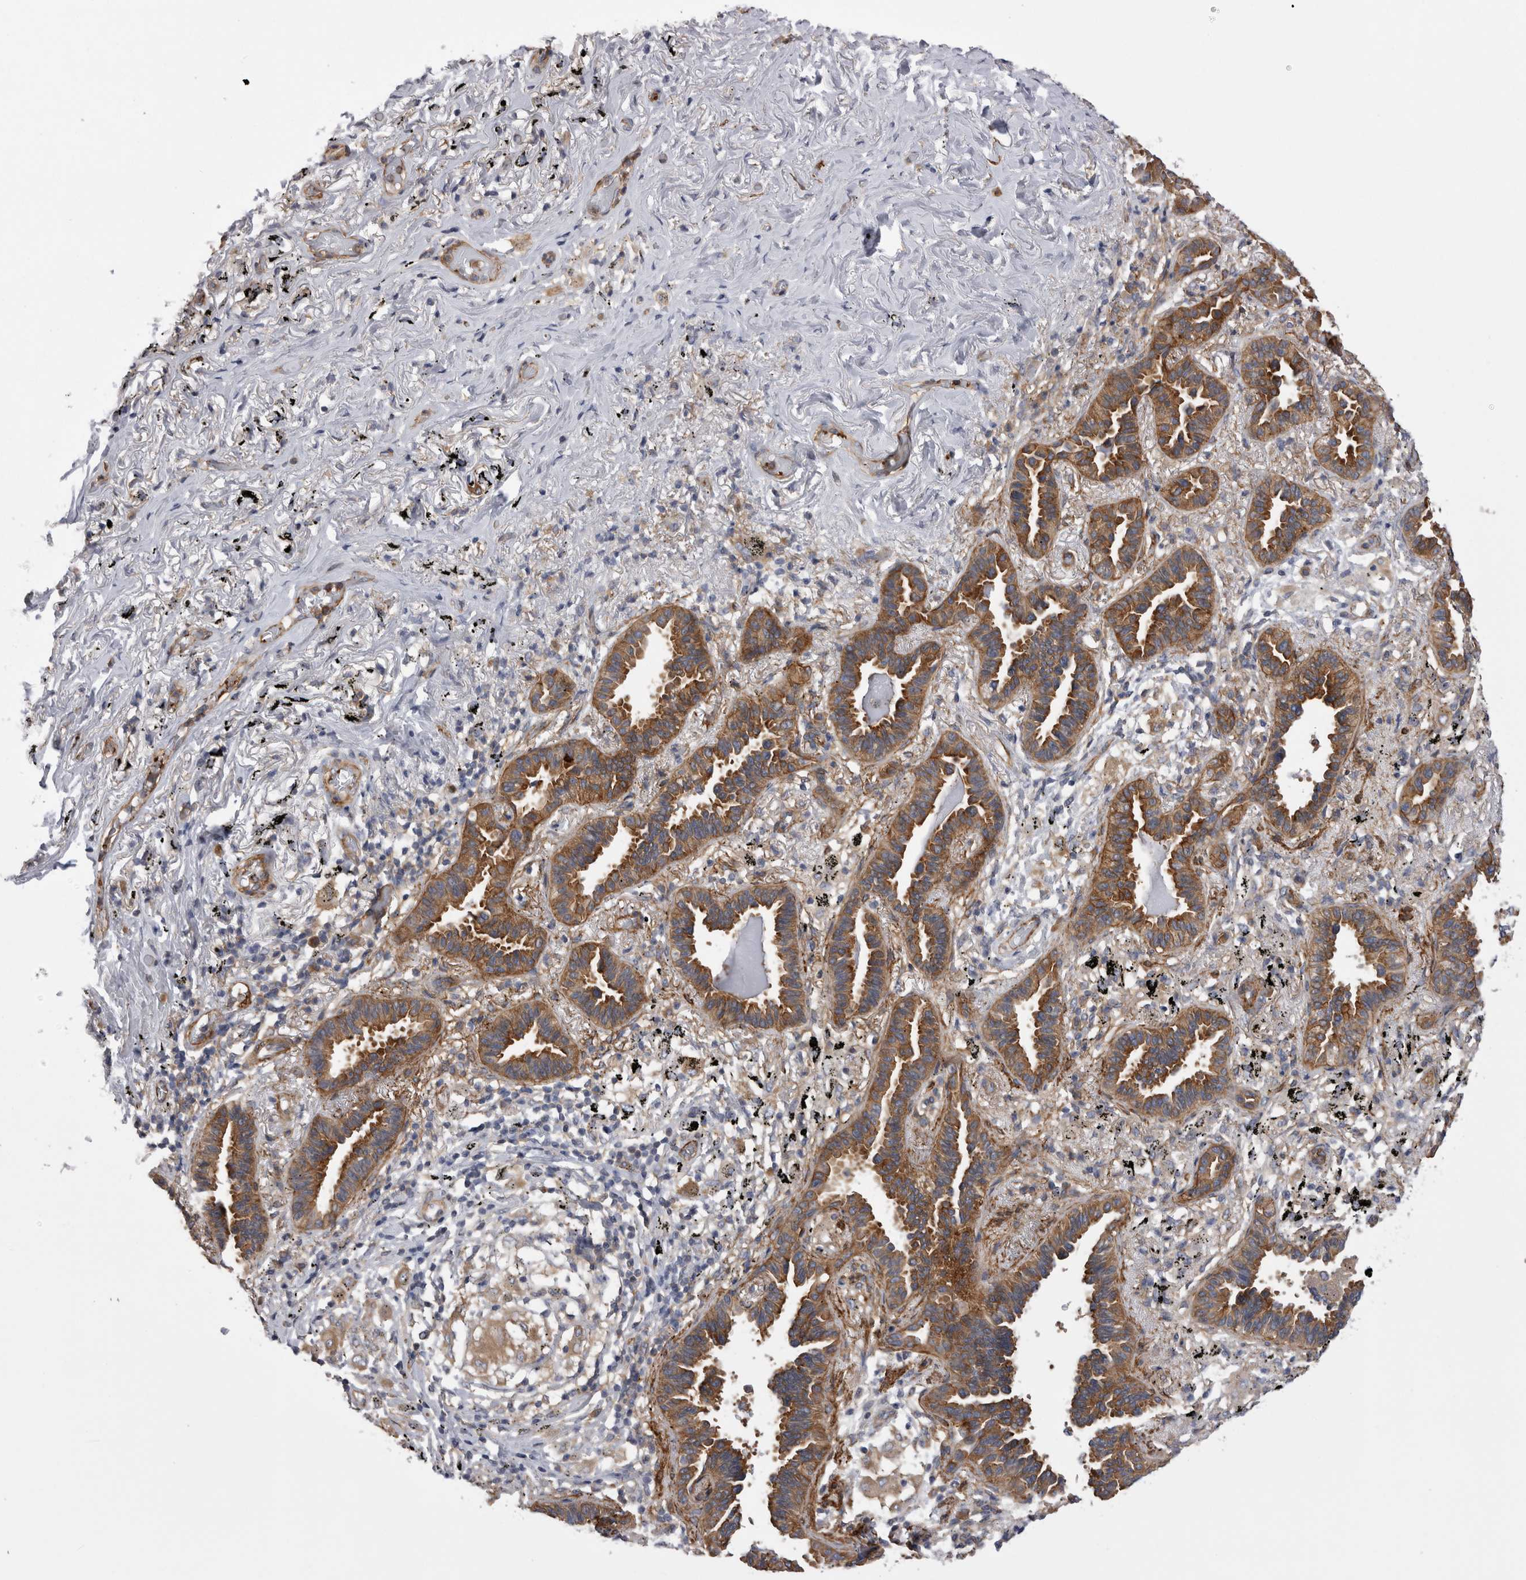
{"staining": {"intensity": "moderate", "quantity": ">75%", "location": "cytoplasmic/membranous"}, "tissue": "lung cancer", "cell_type": "Tumor cells", "image_type": "cancer", "snomed": [{"axis": "morphology", "description": "Adenocarcinoma, NOS"}, {"axis": "topography", "description": "Lung"}], "caption": "Protein expression by IHC reveals moderate cytoplasmic/membranous positivity in about >75% of tumor cells in lung cancer (adenocarcinoma).", "gene": "EPRS1", "patient": {"sex": "male", "age": 59}}